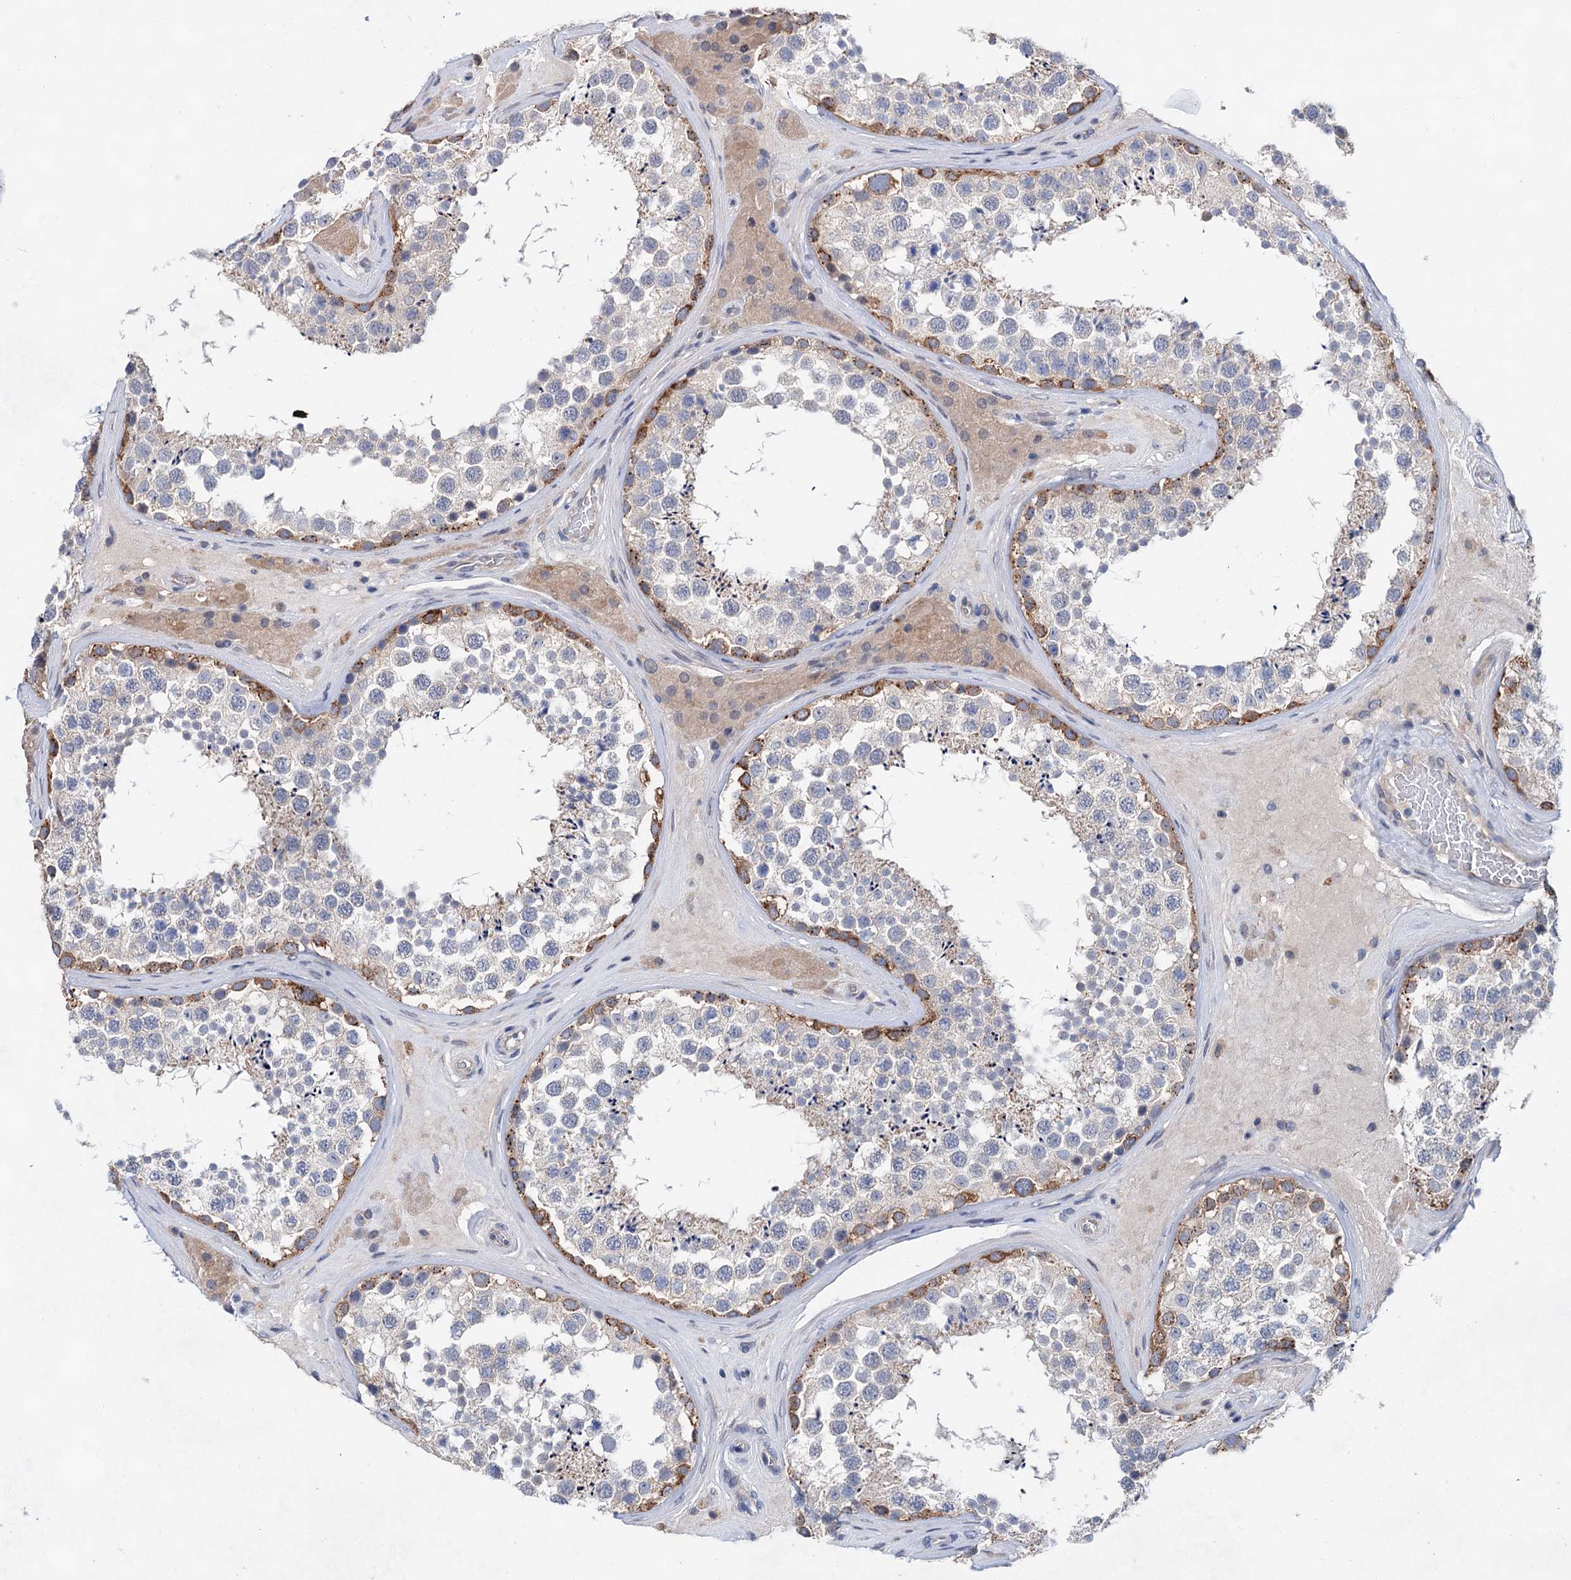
{"staining": {"intensity": "moderate", "quantity": "<25%", "location": "cytoplasmic/membranous"}, "tissue": "testis", "cell_type": "Cells in seminiferous ducts", "image_type": "normal", "snomed": [{"axis": "morphology", "description": "Normal tissue, NOS"}, {"axis": "topography", "description": "Testis"}], "caption": "IHC micrograph of normal testis stained for a protein (brown), which demonstrates low levels of moderate cytoplasmic/membranous staining in about <25% of cells in seminiferous ducts.", "gene": "MORN3", "patient": {"sex": "male", "age": 46}}